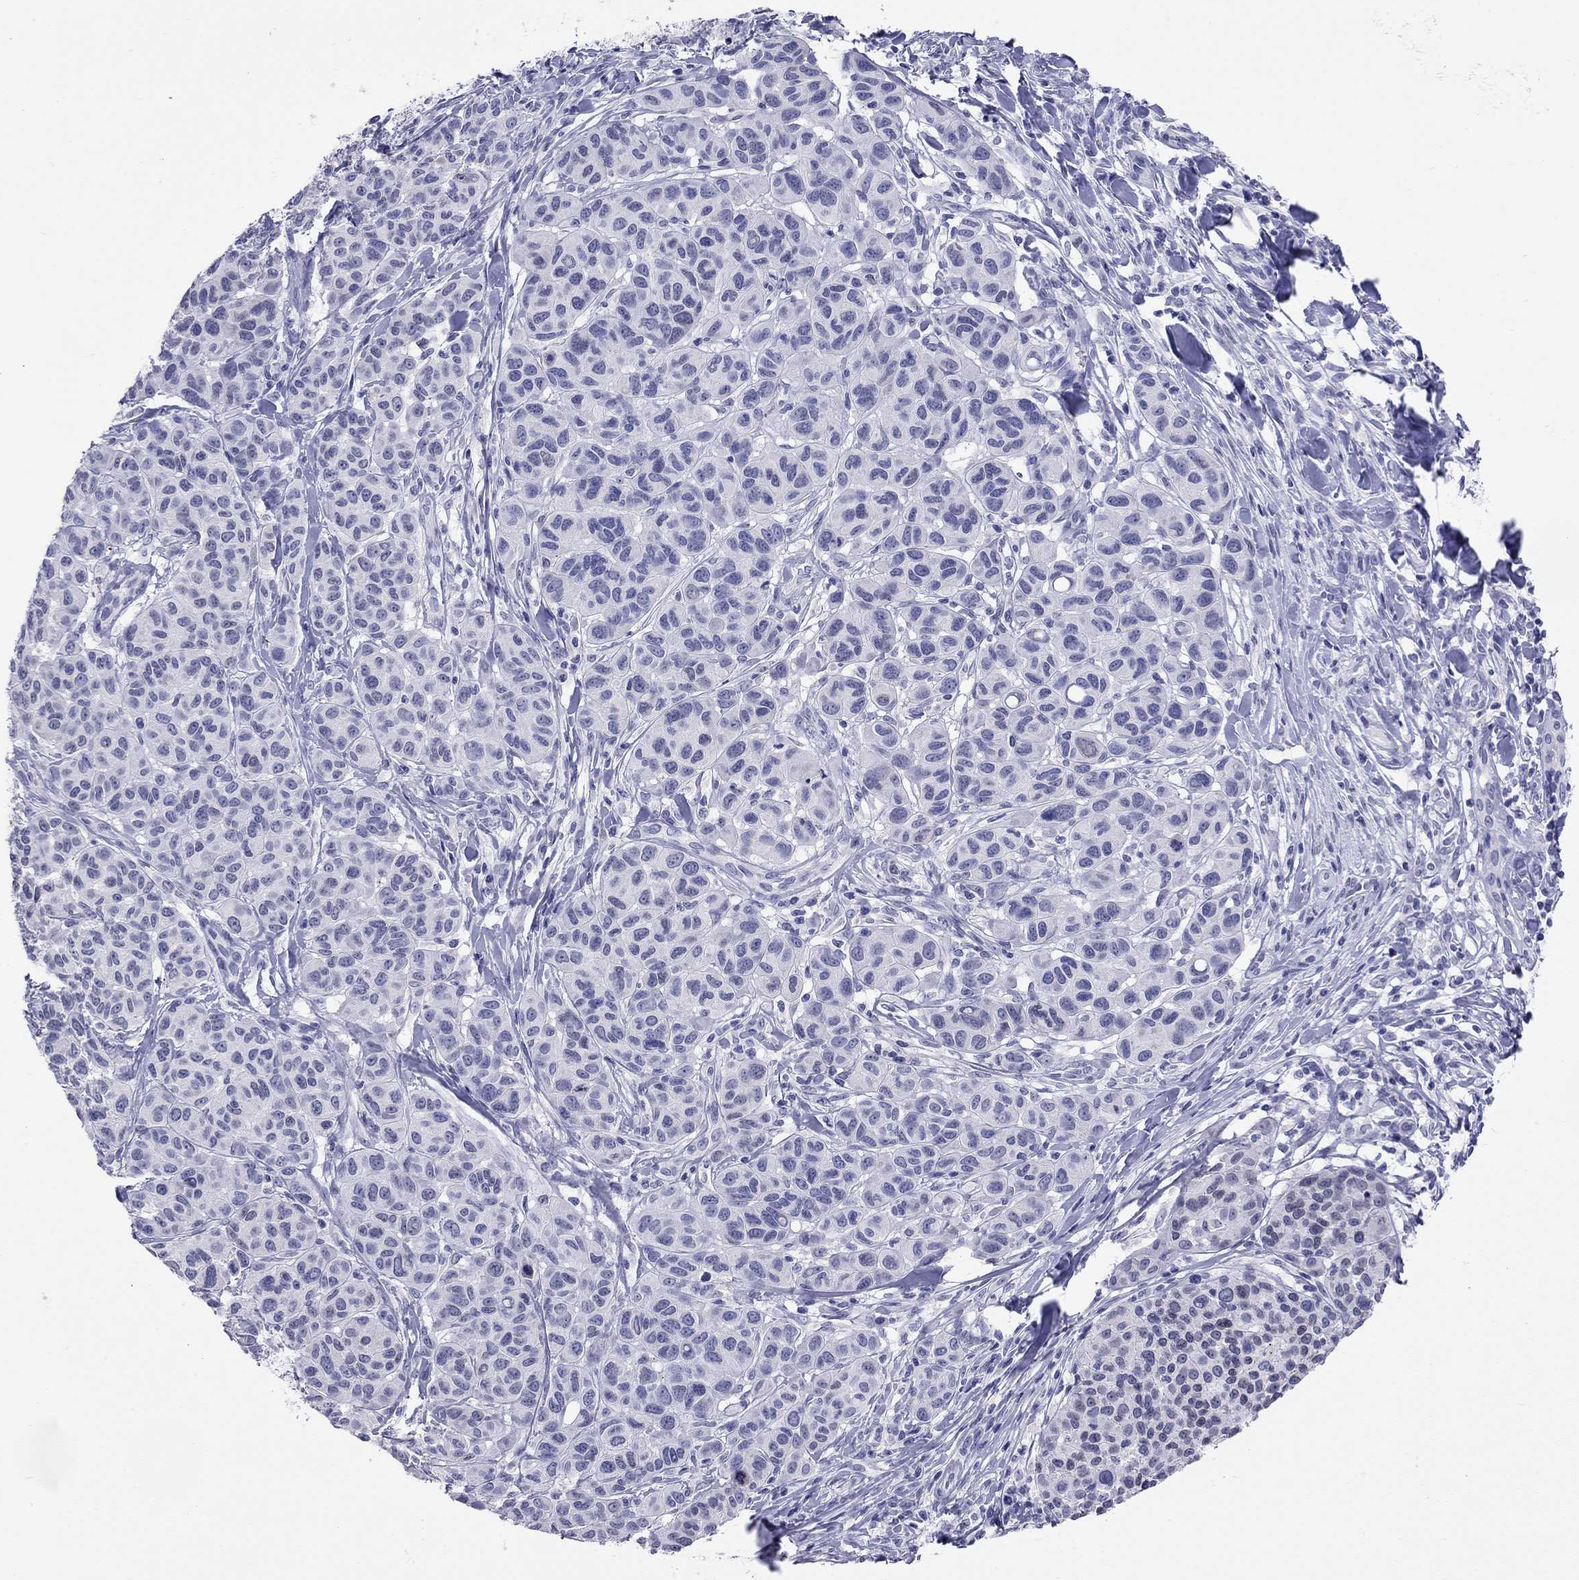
{"staining": {"intensity": "negative", "quantity": "none", "location": "none"}, "tissue": "melanoma", "cell_type": "Tumor cells", "image_type": "cancer", "snomed": [{"axis": "morphology", "description": "Malignant melanoma, NOS"}, {"axis": "topography", "description": "Skin"}], "caption": "Immunohistochemistry photomicrograph of human malignant melanoma stained for a protein (brown), which shows no staining in tumor cells.", "gene": "ARMC12", "patient": {"sex": "male", "age": 79}}